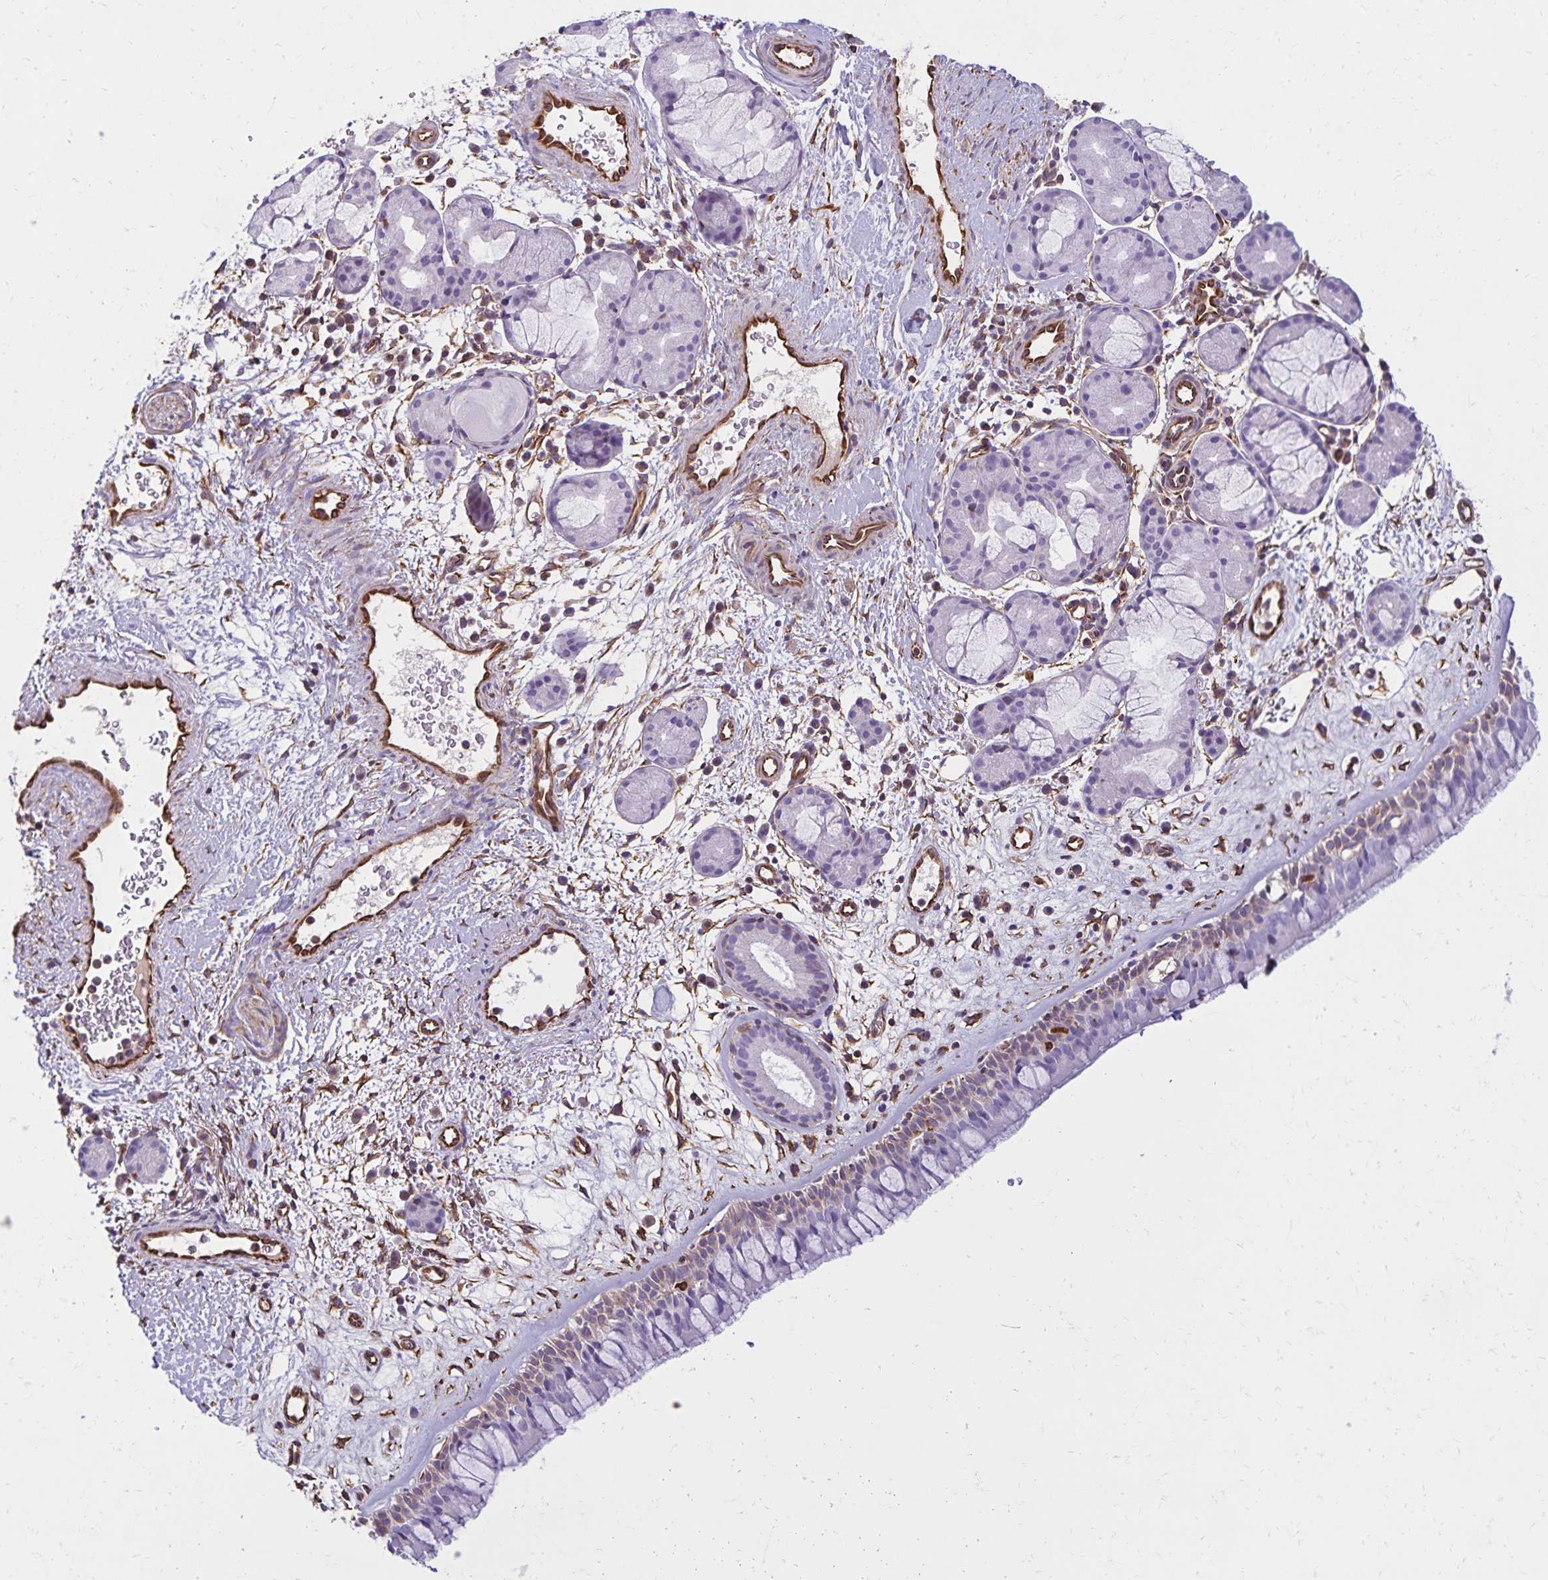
{"staining": {"intensity": "negative", "quantity": "none", "location": "none"}, "tissue": "nasopharynx", "cell_type": "Respiratory epithelial cells", "image_type": "normal", "snomed": [{"axis": "morphology", "description": "Normal tissue, NOS"}, {"axis": "topography", "description": "Nasopharynx"}], "caption": "Respiratory epithelial cells show no significant positivity in unremarkable nasopharynx. (Stains: DAB (3,3'-diaminobenzidine) immunohistochemistry (IHC) with hematoxylin counter stain, Microscopy: brightfield microscopy at high magnification).", "gene": "TRPV6", "patient": {"sex": "male", "age": 65}}